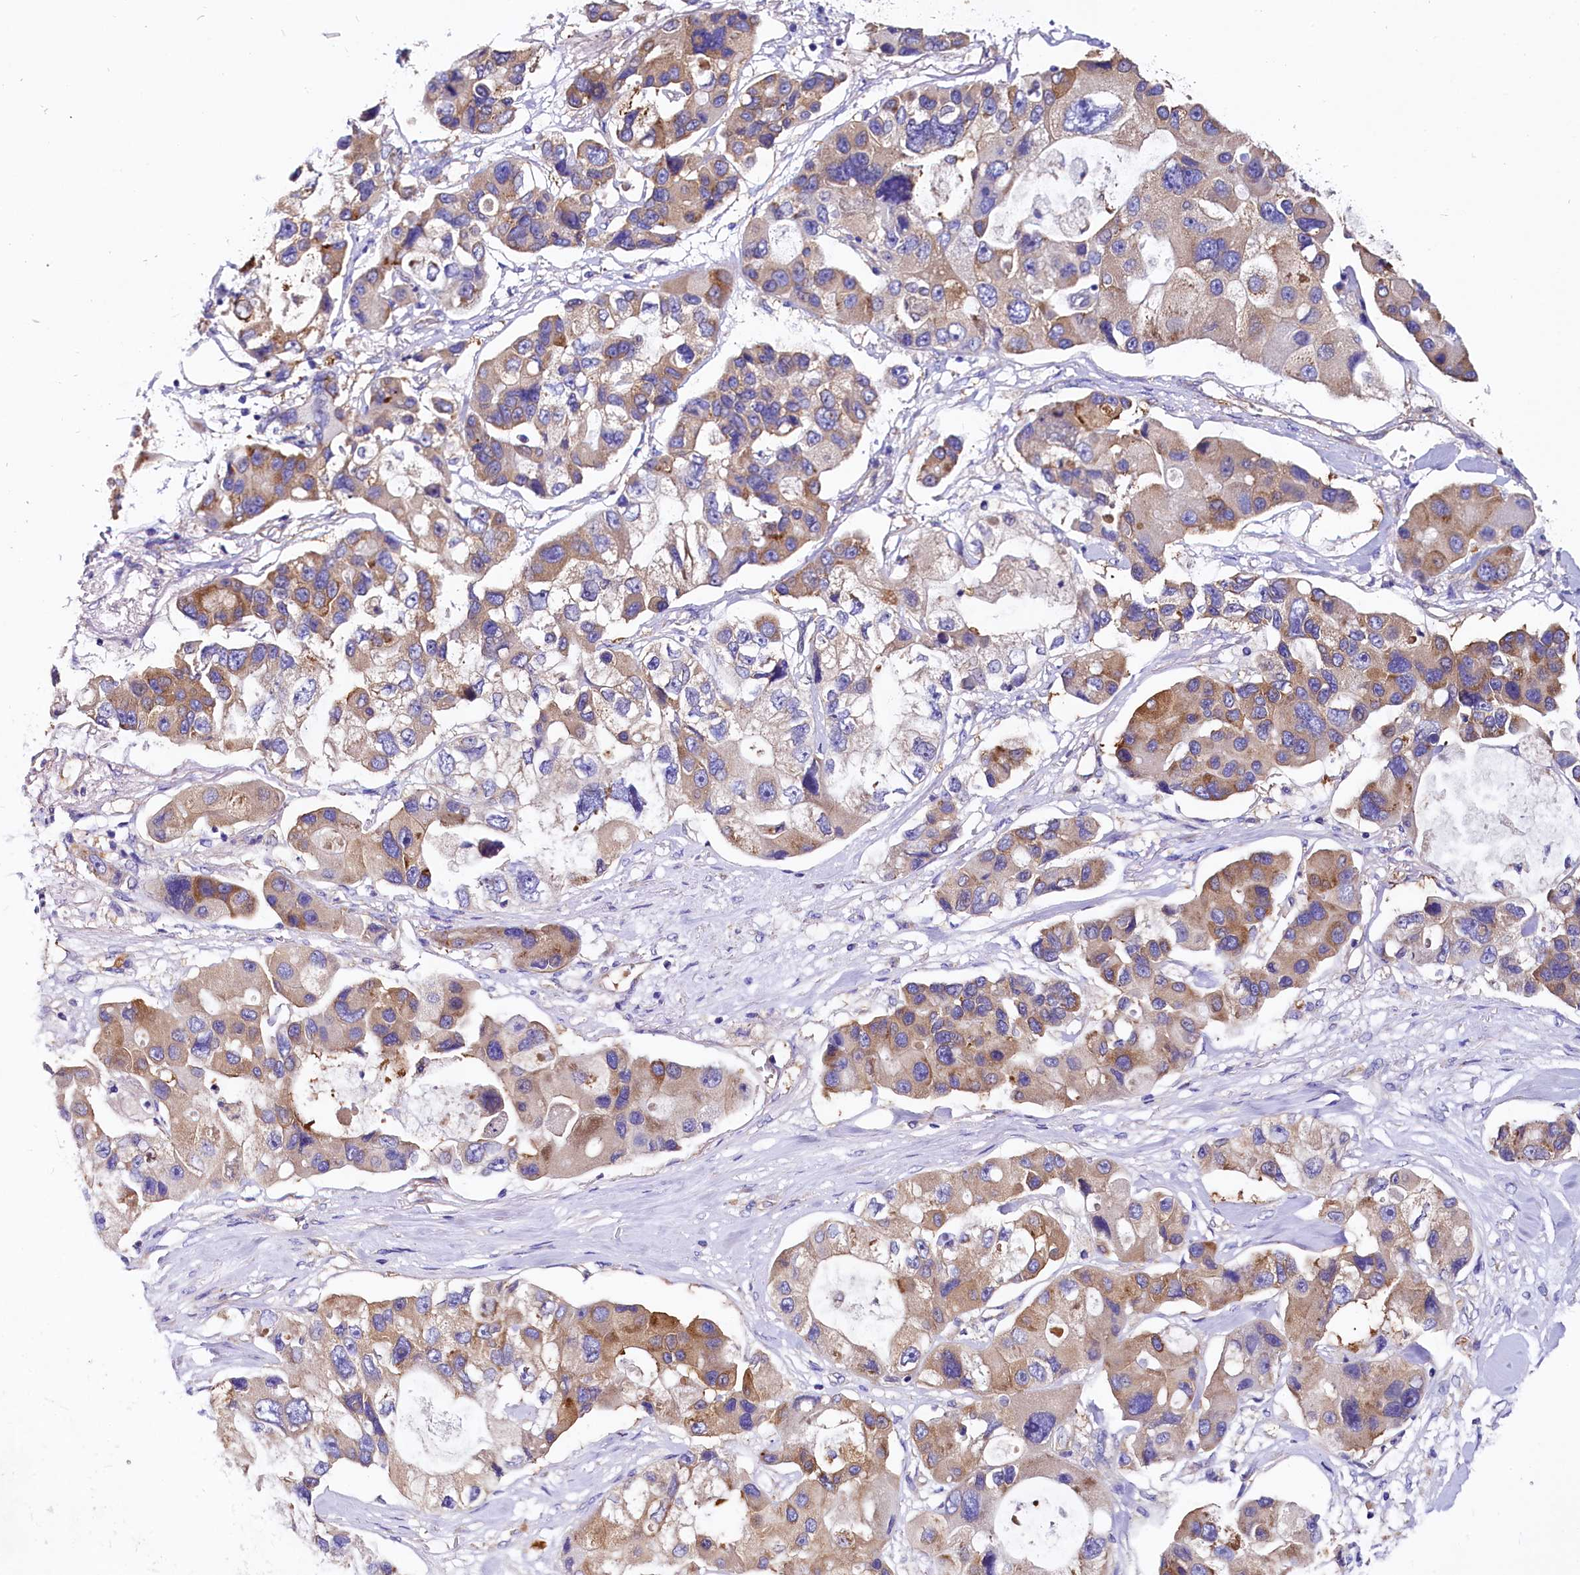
{"staining": {"intensity": "moderate", "quantity": ">75%", "location": "cytoplasmic/membranous"}, "tissue": "lung cancer", "cell_type": "Tumor cells", "image_type": "cancer", "snomed": [{"axis": "morphology", "description": "Adenocarcinoma, NOS"}, {"axis": "topography", "description": "Lung"}], "caption": "Immunohistochemistry image of neoplastic tissue: human adenocarcinoma (lung) stained using IHC displays medium levels of moderate protein expression localized specifically in the cytoplasmic/membranous of tumor cells, appearing as a cytoplasmic/membranous brown color.", "gene": "QARS1", "patient": {"sex": "female", "age": 54}}